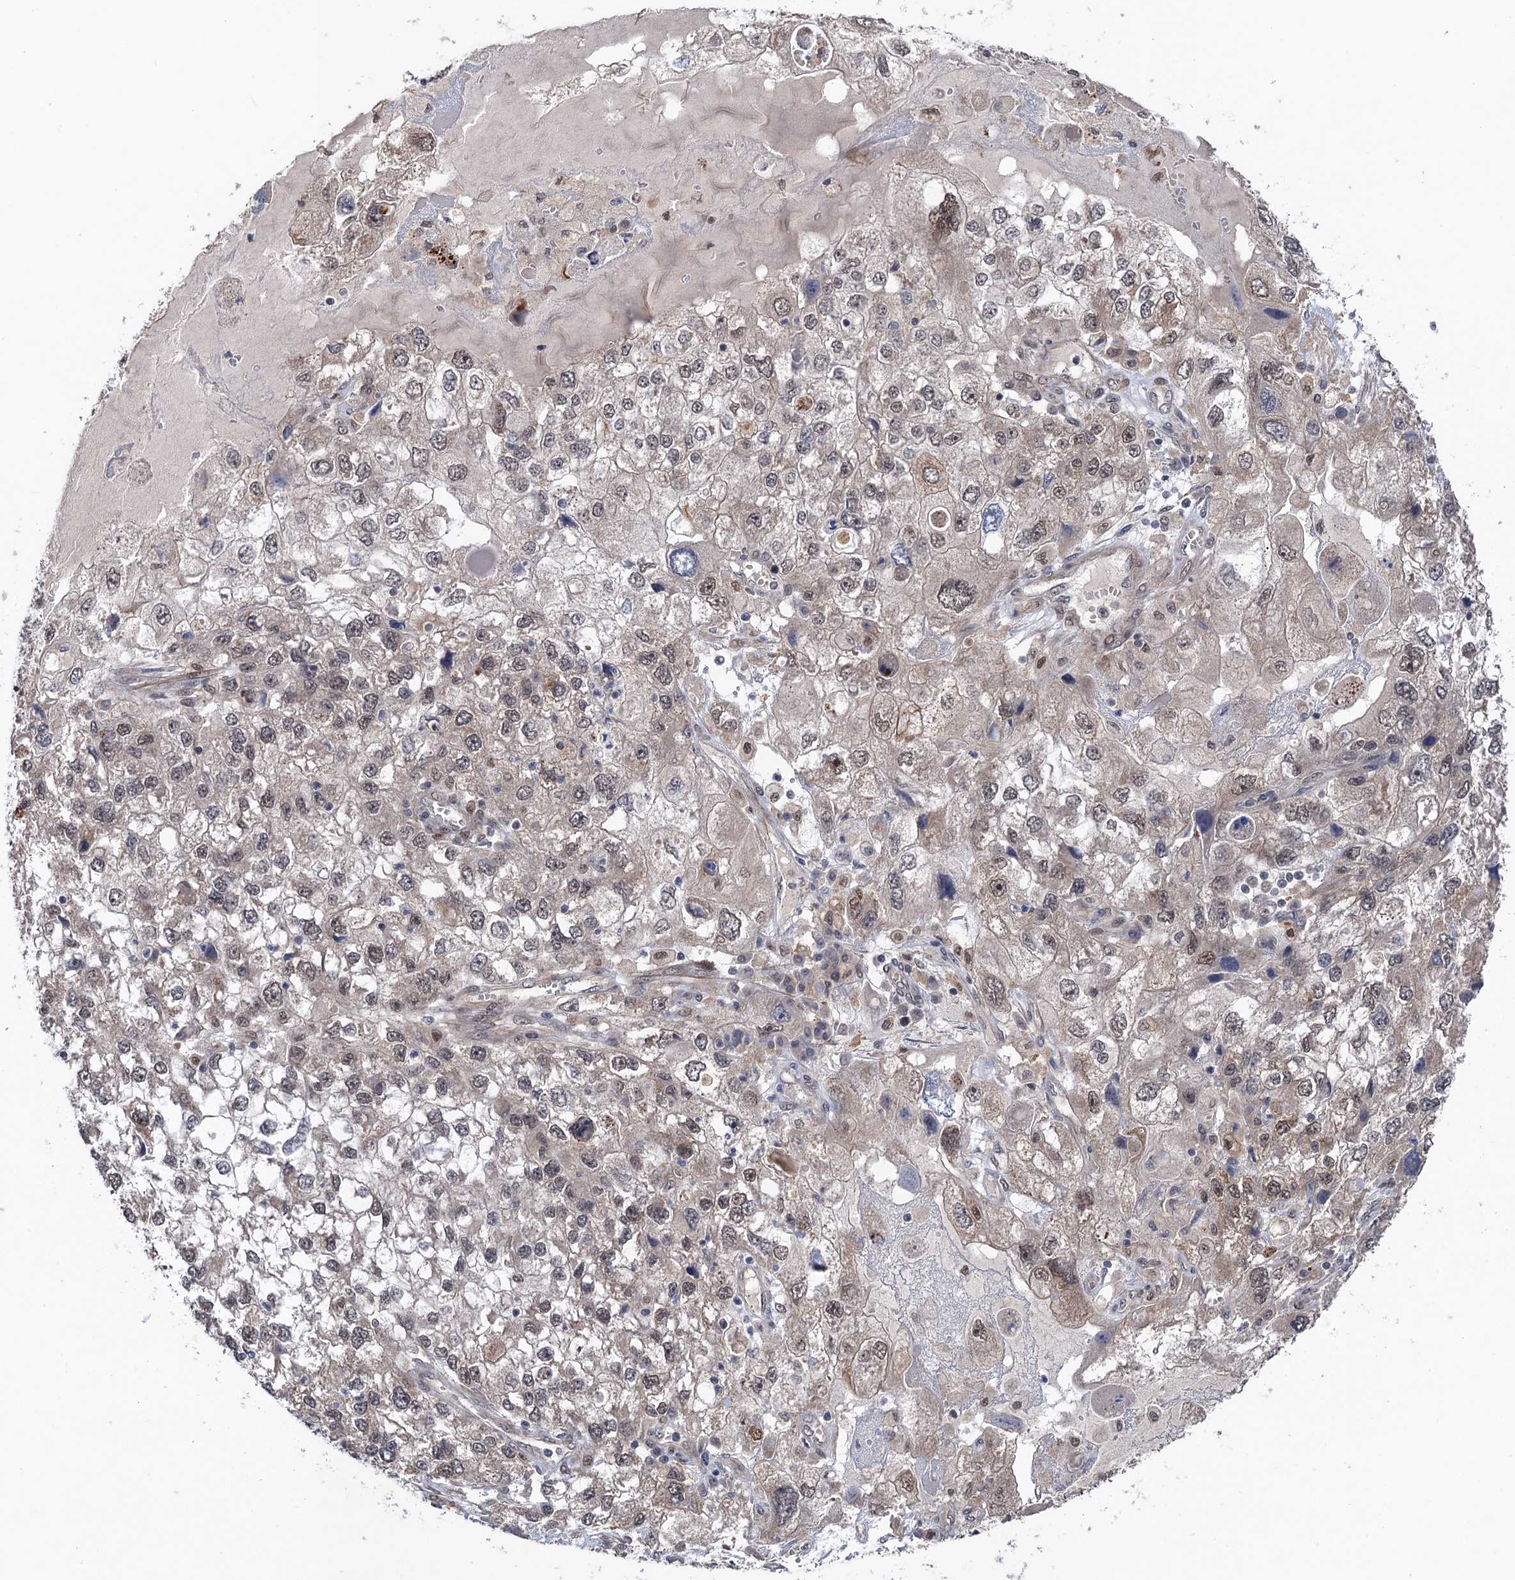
{"staining": {"intensity": "weak", "quantity": "<25%", "location": "nuclear"}, "tissue": "endometrial cancer", "cell_type": "Tumor cells", "image_type": "cancer", "snomed": [{"axis": "morphology", "description": "Adenocarcinoma, NOS"}, {"axis": "topography", "description": "Endometrium"}], "caption": "Immunohistochemical staining of human endometrial adenocarcinoma reveals no significant staining in tumor cells. (Stains: DAB (3,3'-diaminobenzidine) IHC with hematoxylin counter stain, Microscopy: brightfield microscopy at high magnification).", "gene": "TTC31", "patient": {"sex": "female", "age": 49}}